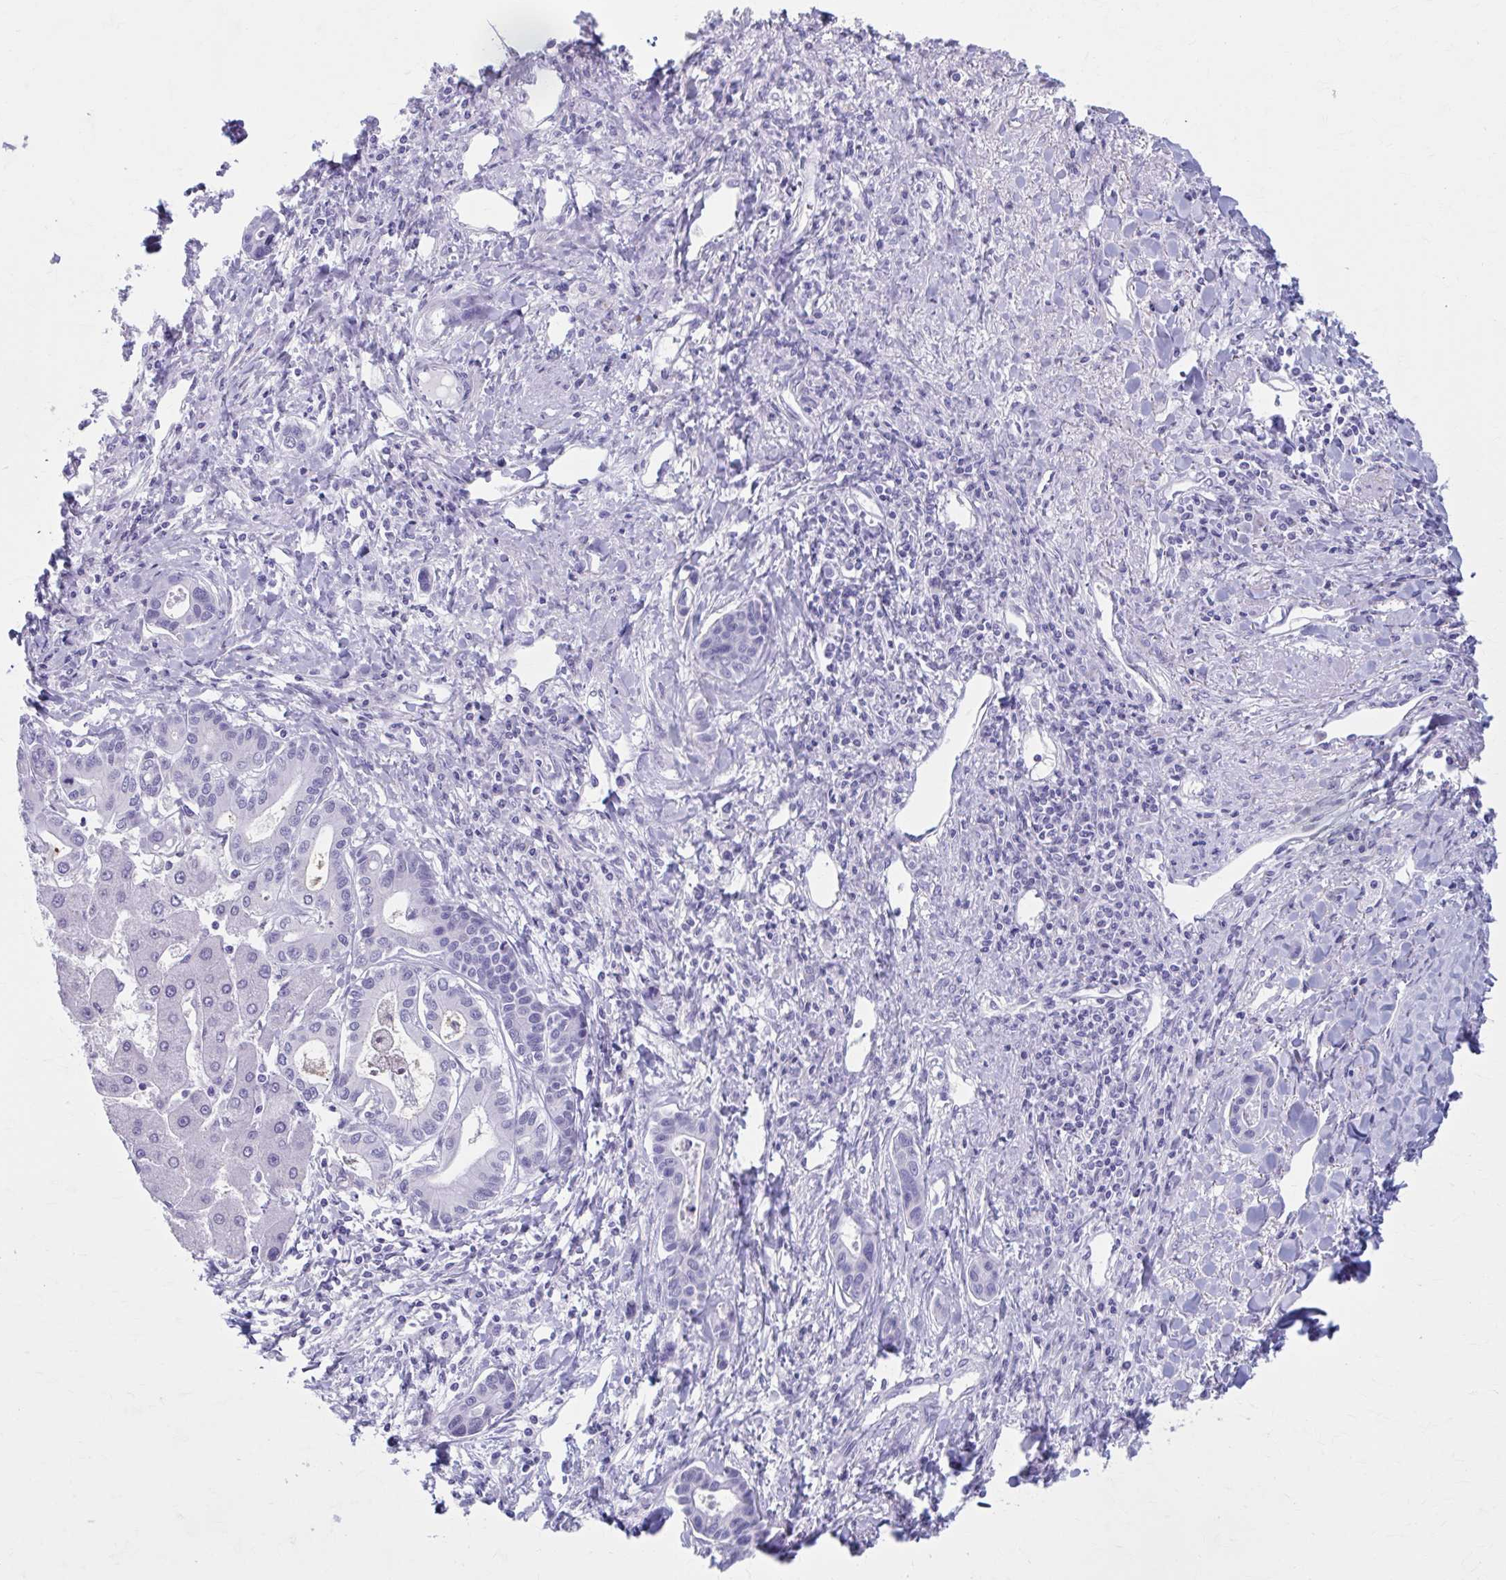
{"staining": {"intensity": "negative", "quantity": "none", "location": "none"}, "tissue": "liver cancer", "cell_type": "Tumor cells", "image_type": "cancer", "snomed": [{"axis": "morphology", "description": "Cholangiocarcinoma"}, {"axis": "topography", "description": "Liver"}], "caption": "Liver cancer stained for a protein using IHC shows no staining tumor cells.", "gene": "KCNE2", "patient": {"sex": "male", "age": 66}}